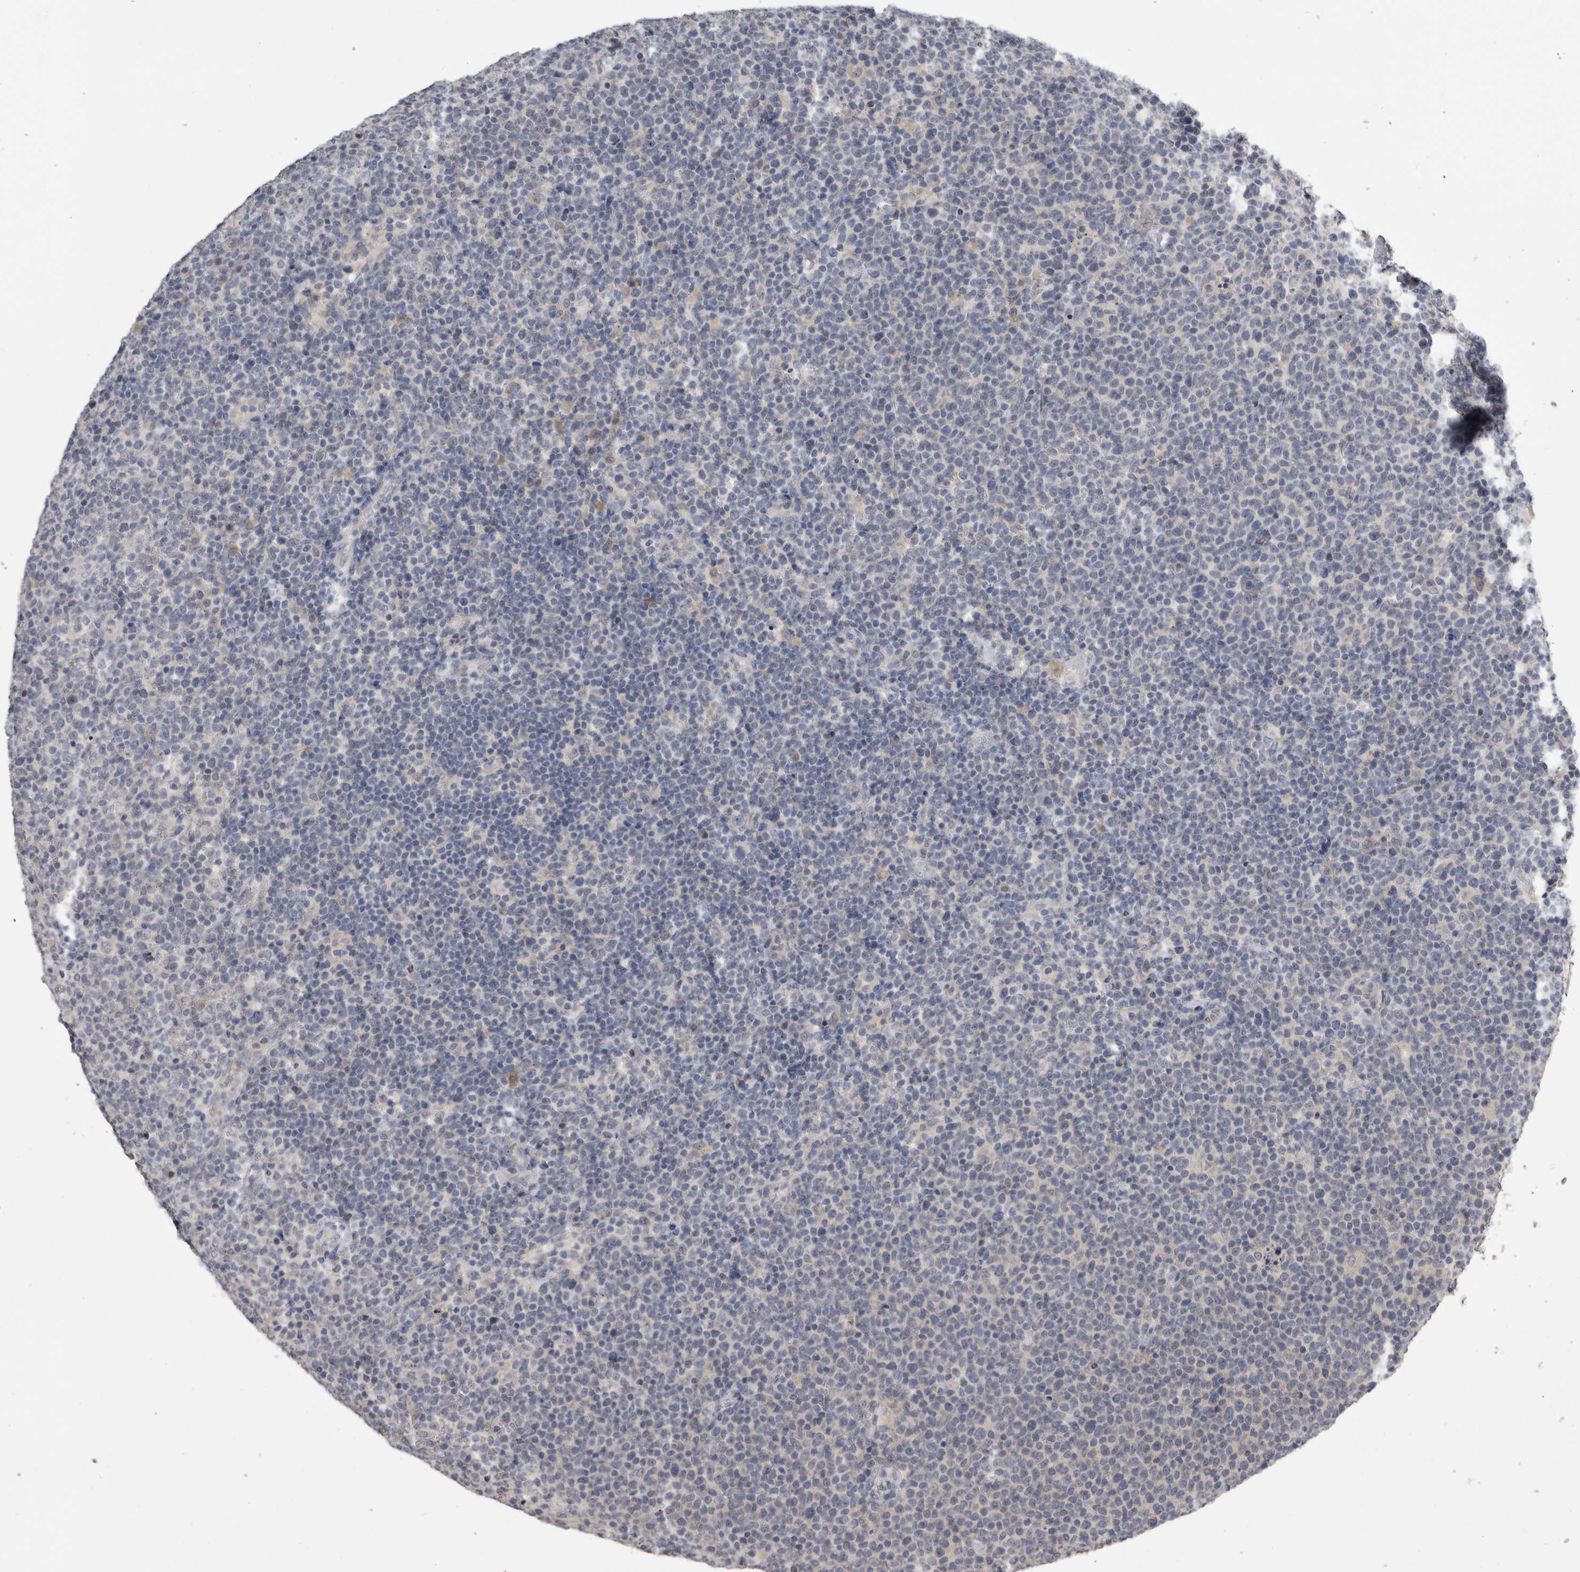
{"staining": {"intensity": "negative", "quantity": "none", "location": "none"}, "tissue": "lymphoma", "cell_type": "Tumor cells", "image_type": "cancer", "snomed": [{"axis": "morphology", "description": "Malignant lymphoma, non-Hodgkin's type, High grade"}, {"axis": "topography", "description": "Lymph node"}], "caption": "High-grade malignant lymphoma, non-Hodgkin's type was stained to show a protein in brown. There is no significant positivity in tumor cells.", "gene": "ANXA13", "patient": {"sex": "male", "age": 61}}